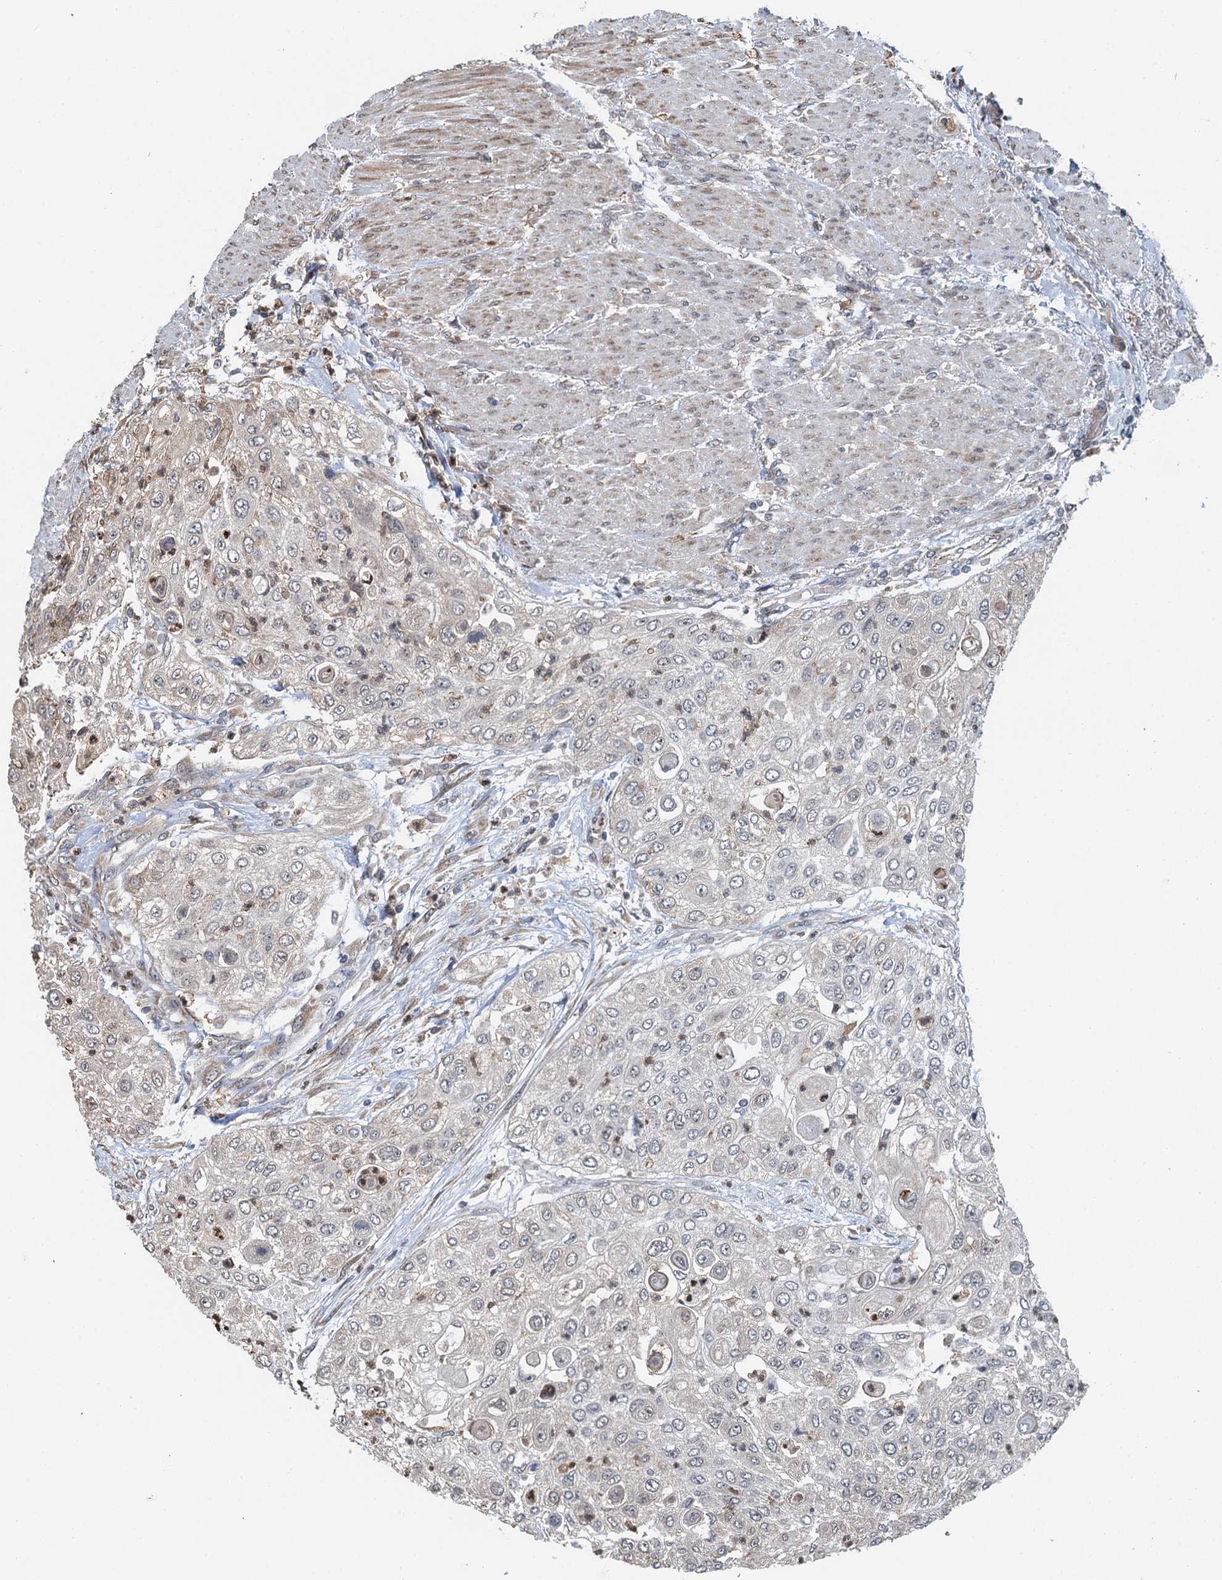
{"staining": {"intensity": "negative", "quantity": "none", "location": "none"}, "tissue": "urothelial cancer", "cell_type": "Tumor cells", "image_type": "cancer", "snomed": [{"axis": "morphology", "description": "Urothelial carcinoma, High grade"}, {"axis": "topography", "description": "Urinary bladder"}], "caption": "The IHC histopathology image has no significant staining in tumor cells of urothelial cancer tissue.", "gene": "WHAMM", "patient": {"sex": "female", "age": 79}}